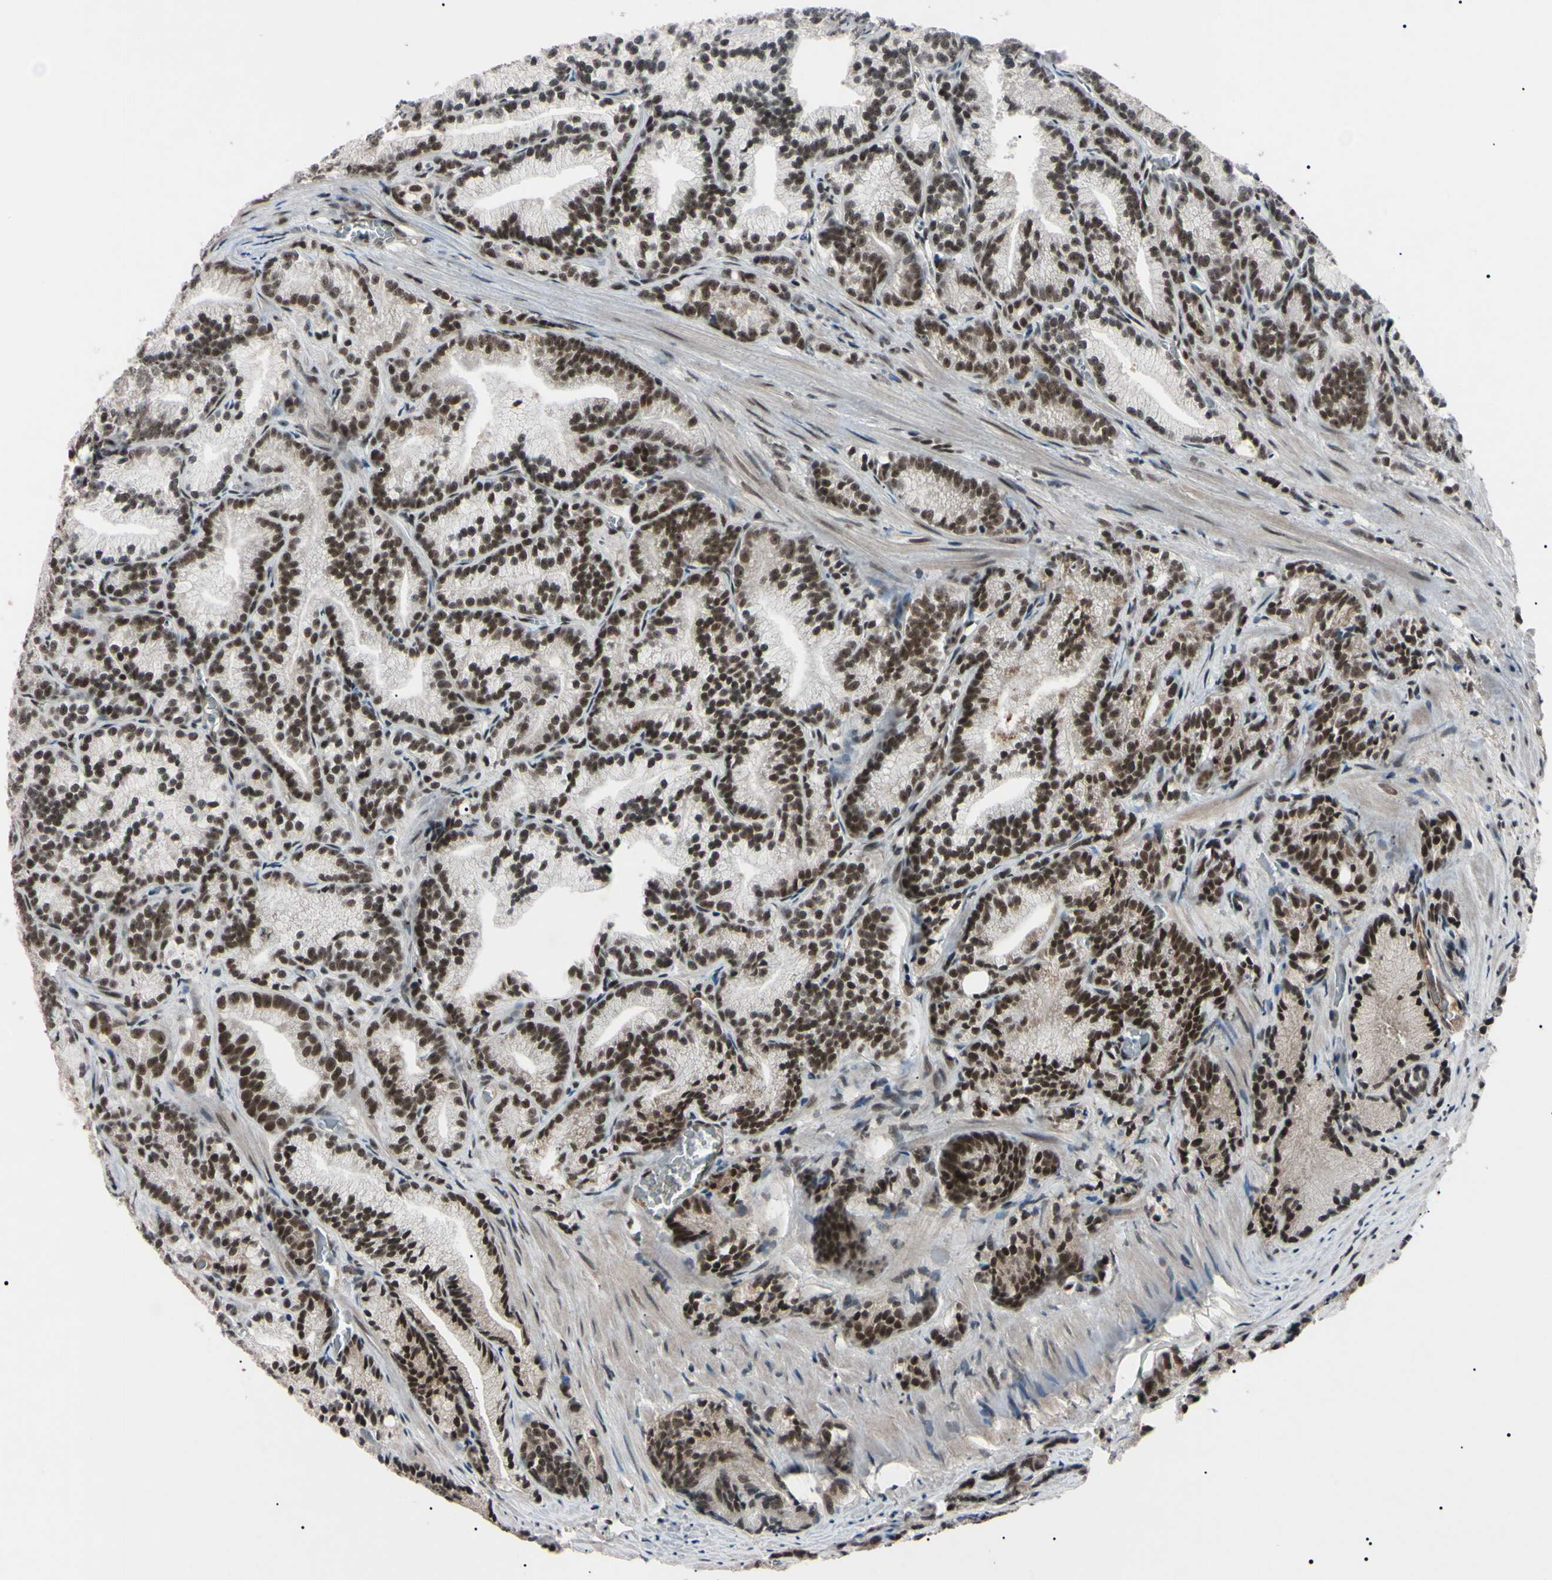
{"staining": {"intensity": "moderate", "quantity": ">75%", "location": "nuclear"}, "tissue": "prostate cancer", "cell_type": "Tumor cells", "image_type": "cancer", "snomed": [{"axis": "morphology", "description": "Adenocarcinoma, Low grade"}, {"axis": "topography", "description": "Prostate"}], "caption": "Protein expression analysis of low-grade adenocarcinoma (prostate) shows moderate nuclear expression in about >75% of tumor cells. (DAB (3,3'-diaminobenzidine) IHC with brightfield microscopy, high magnification).", "gene": "YY1", "patient": {"sex": "male", "age": 89}}